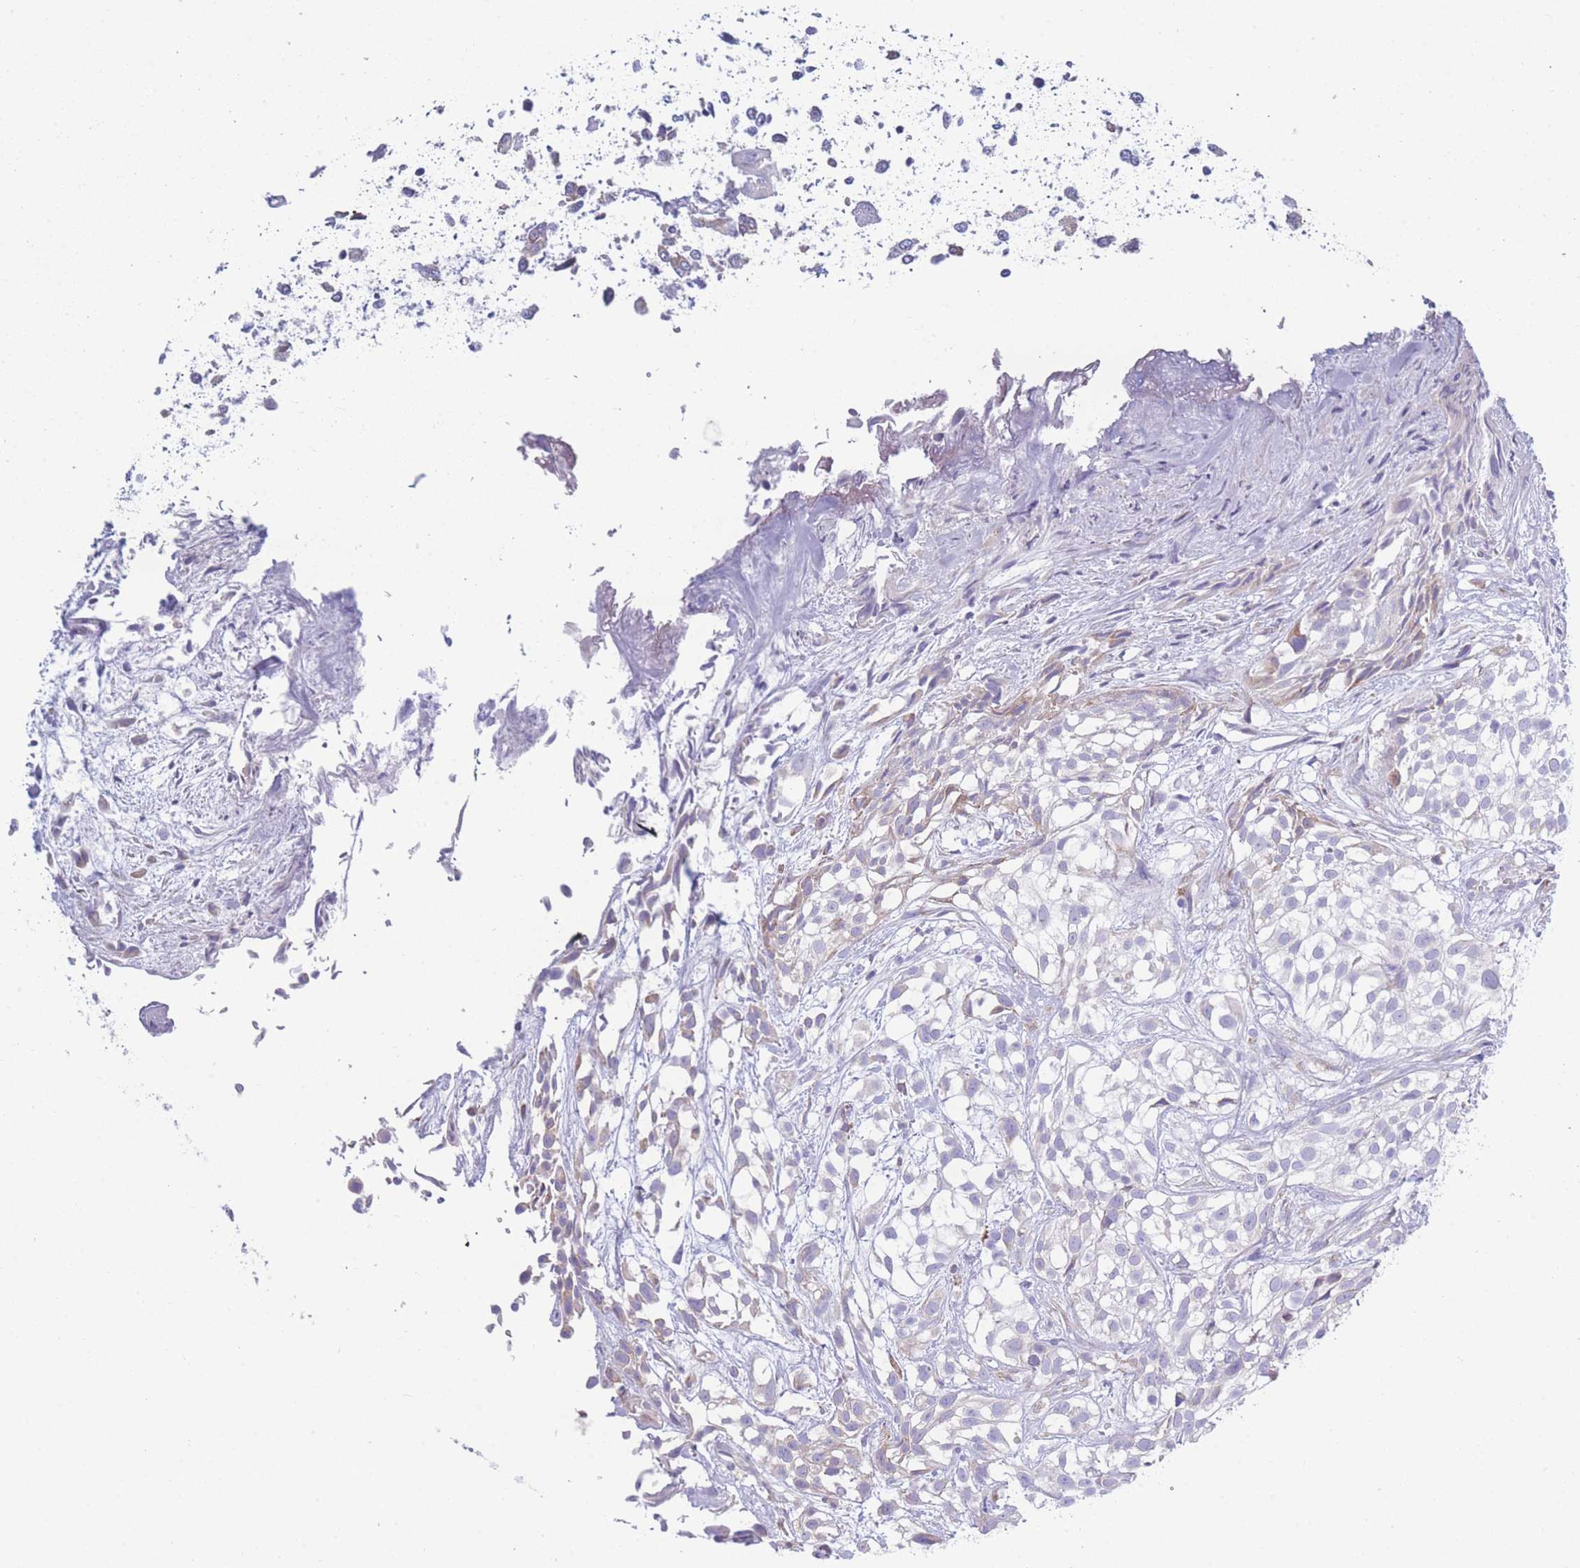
{"staining": {"intensity": "negative", "quantity": "none", "location": "none"}, "tissue": "urothelial cancer", "cell_type": "Tumor cells", "image_type": "cancer", "snomed": [{"axis": "morphology", "description": "Urothelial carcinoma, High grade"}, {"axis": "topography", "description": "Urinary bladder"}], "caption": "Tumor cells show no significant protein staining in urothelial carcinoma (high-grade).", "gene": "XKR8", "patient": {"sex": "male", "age": 56}}